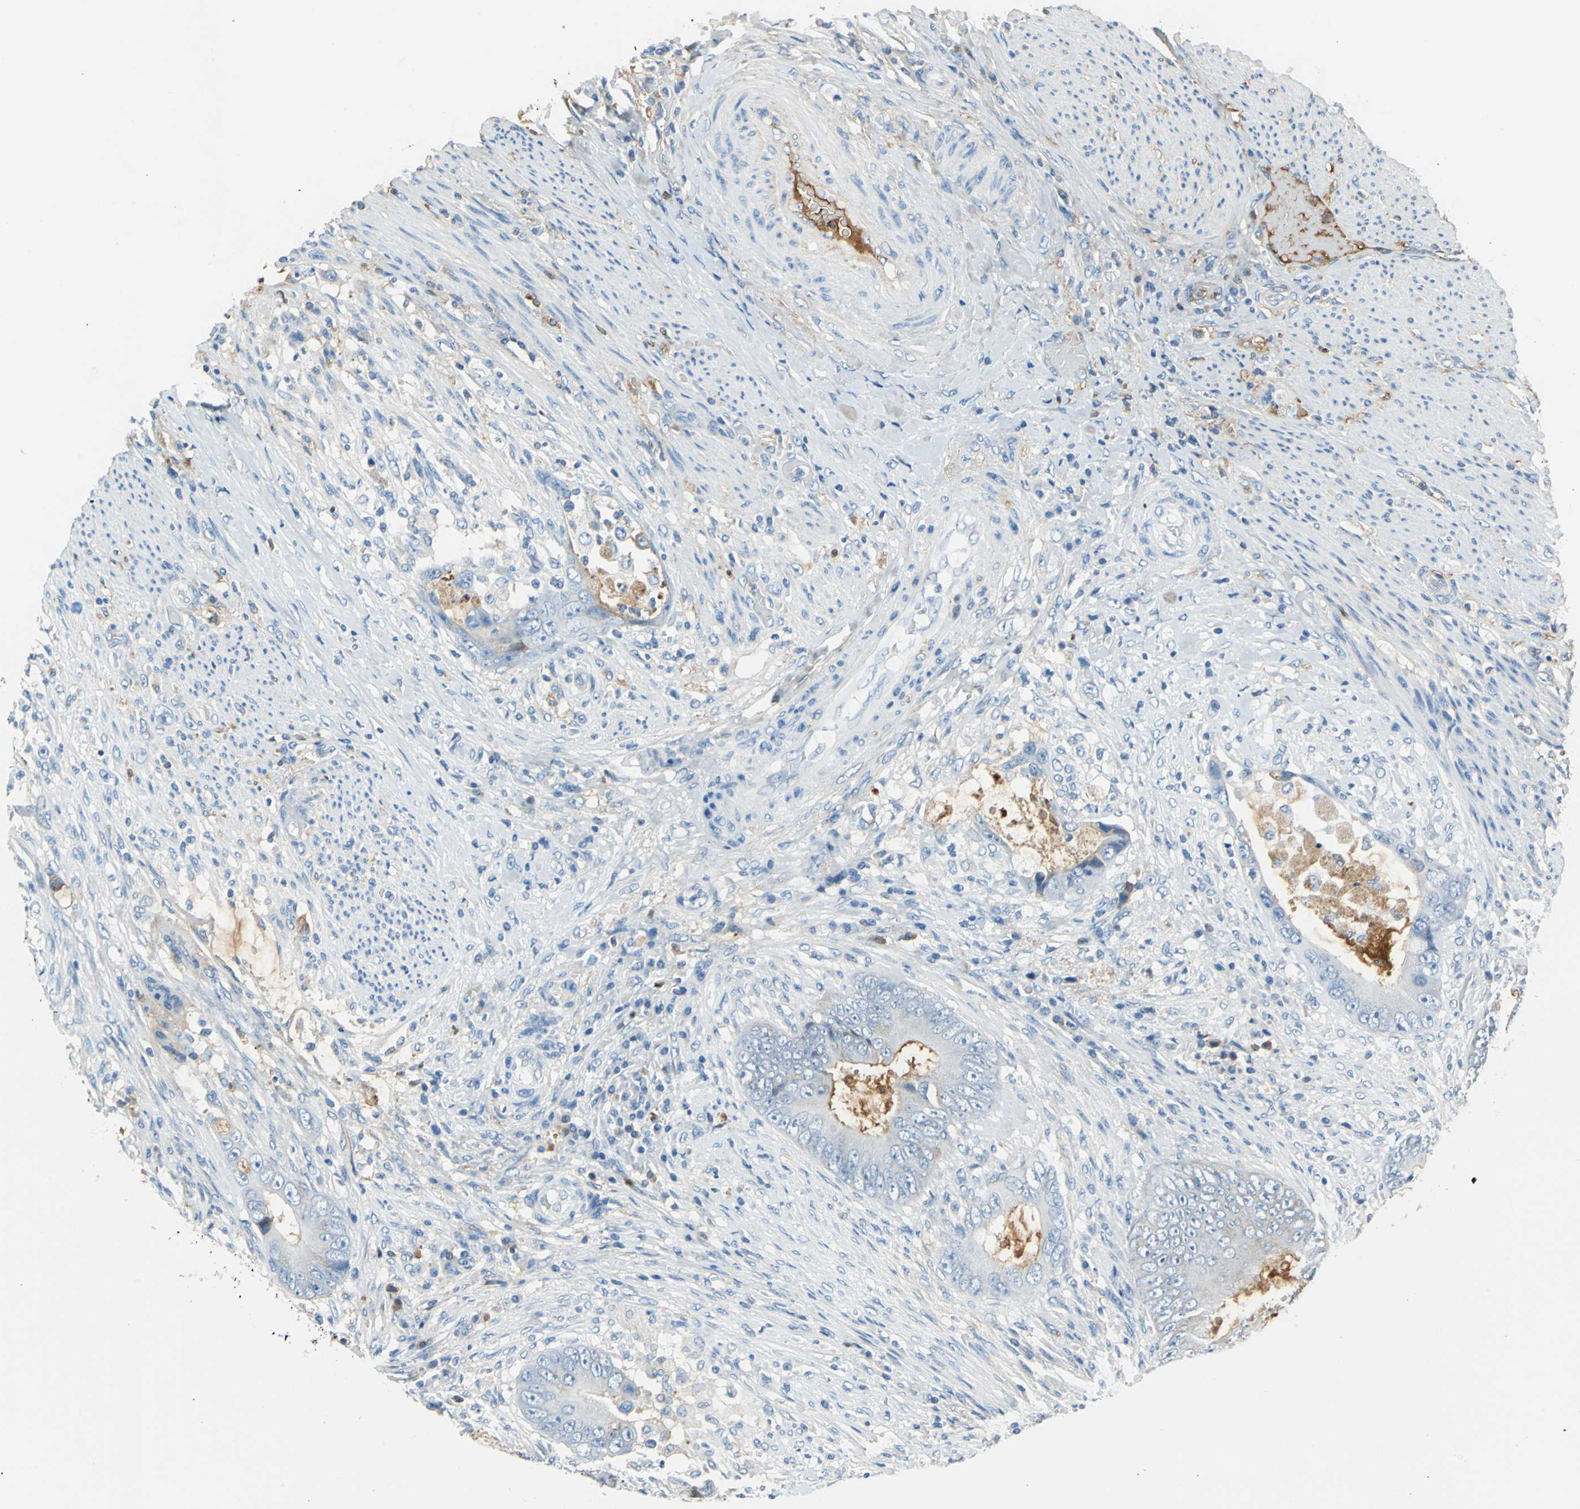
{"staining": {"intensity": "moderate", "quantity": "<25%", "location": "cytoplasmic/membranous"}, "tissue": "colorectal cancer", "cell_type": "Tumor cells", "image_type": "cancer", "snomed": [{"axis": "morphology", "description": "Adenocarcinoma, NOS"}, {"axis": "topography", "description": "Rectum"}], "caption": "Immunohistochemistry of colorectal adenocarcinoma displays low levels of moderate cytoplasmic/membranous staining in about <25% of tumor cells. The protein is shown in brown color, while the nuclei are stained blue.", "gene": "ALB", "patient": {"sex": "female", "age": 77}}